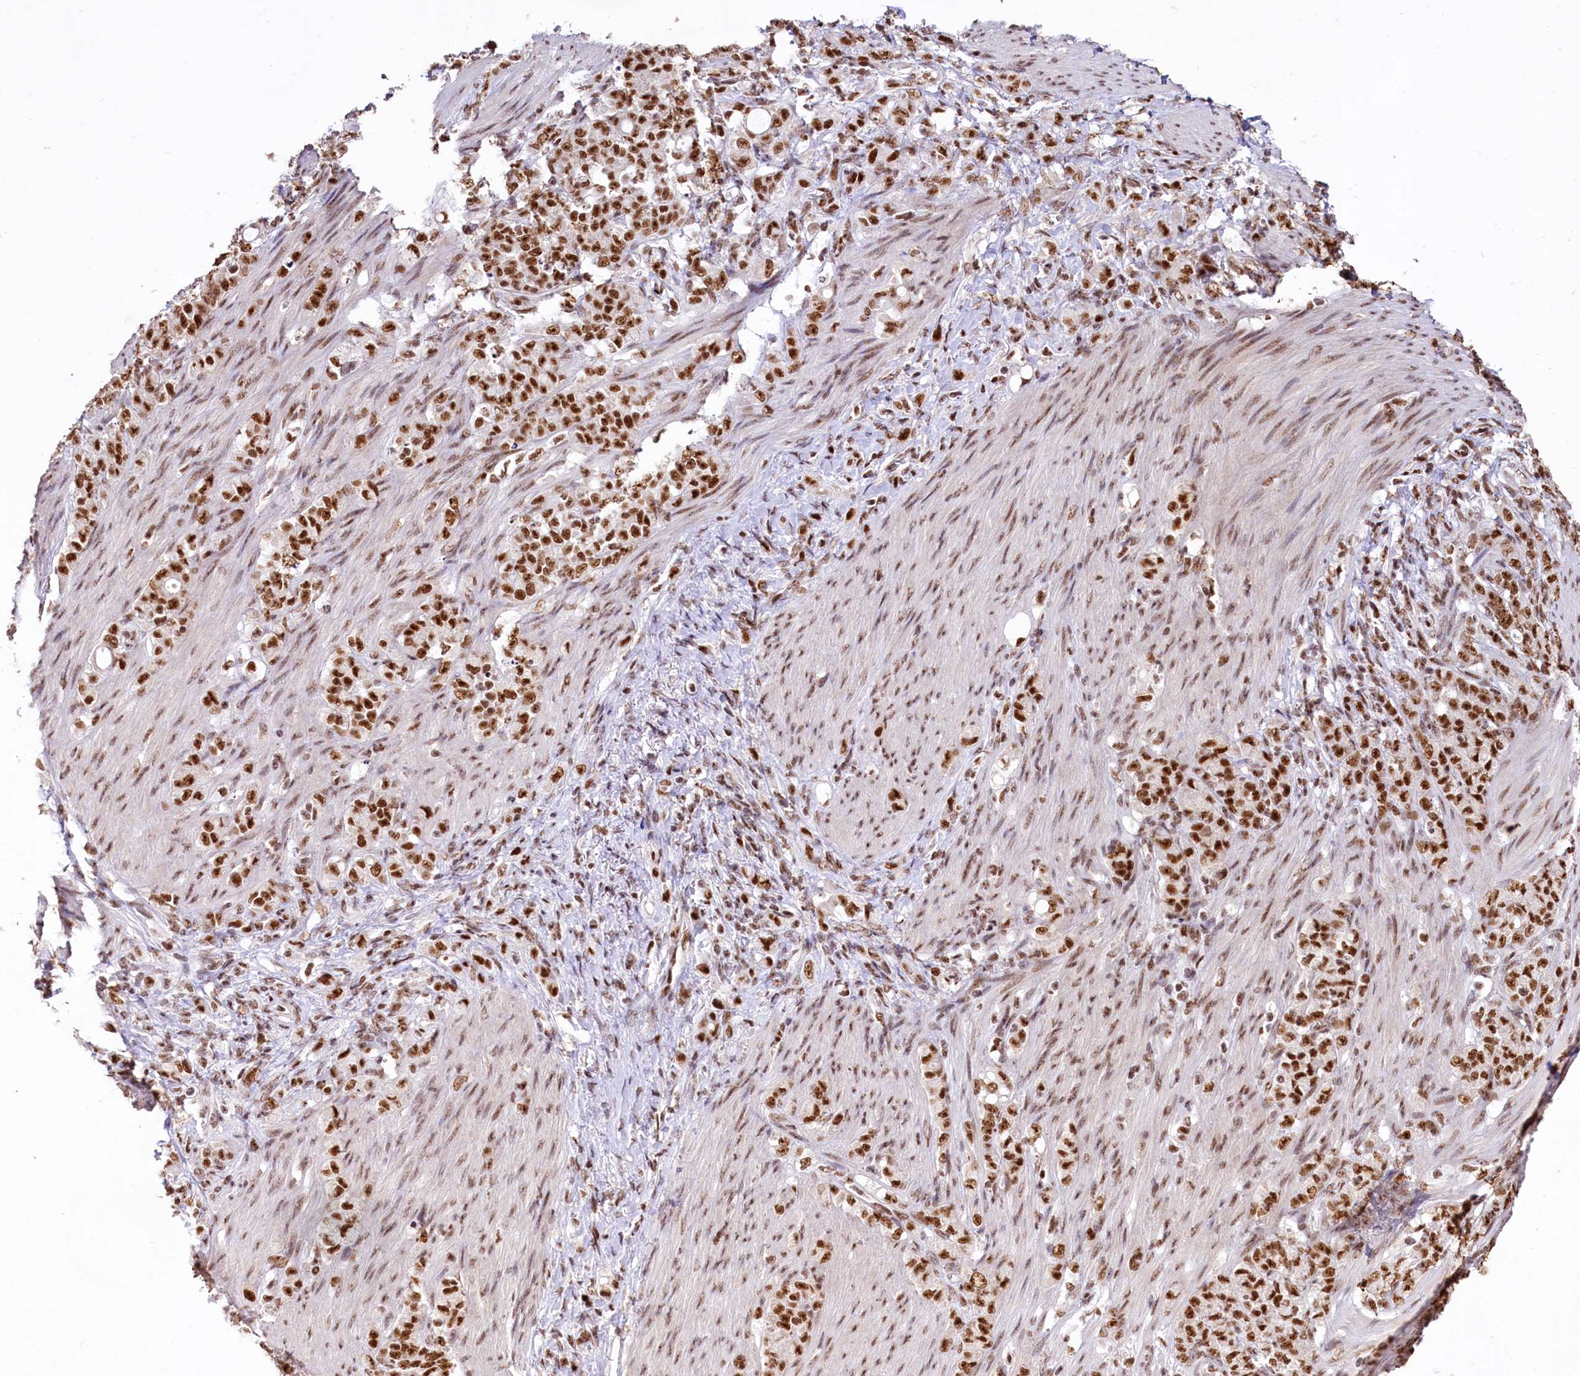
{"staining": {"intensity": "strong", "quantity": ">75%", "location": "nuclear"}, "tissue": "stomach cancer", "cell_type": "Tumor cells", "image_type": "cancer", "snomed": [{"axis": "morphology", "description": "Adenocarcinoma, NOS"}, {"axis": "topography", "description": "Stomach"}], "caption": "Stomach cancer (adenocarcinoma) stained for a protein (brown) demonstrates strong nuclear positive positivity in approximately >75% of tumor cells.", "gene": "HIRA", "patient": {"sex": "female", "age": 79}}